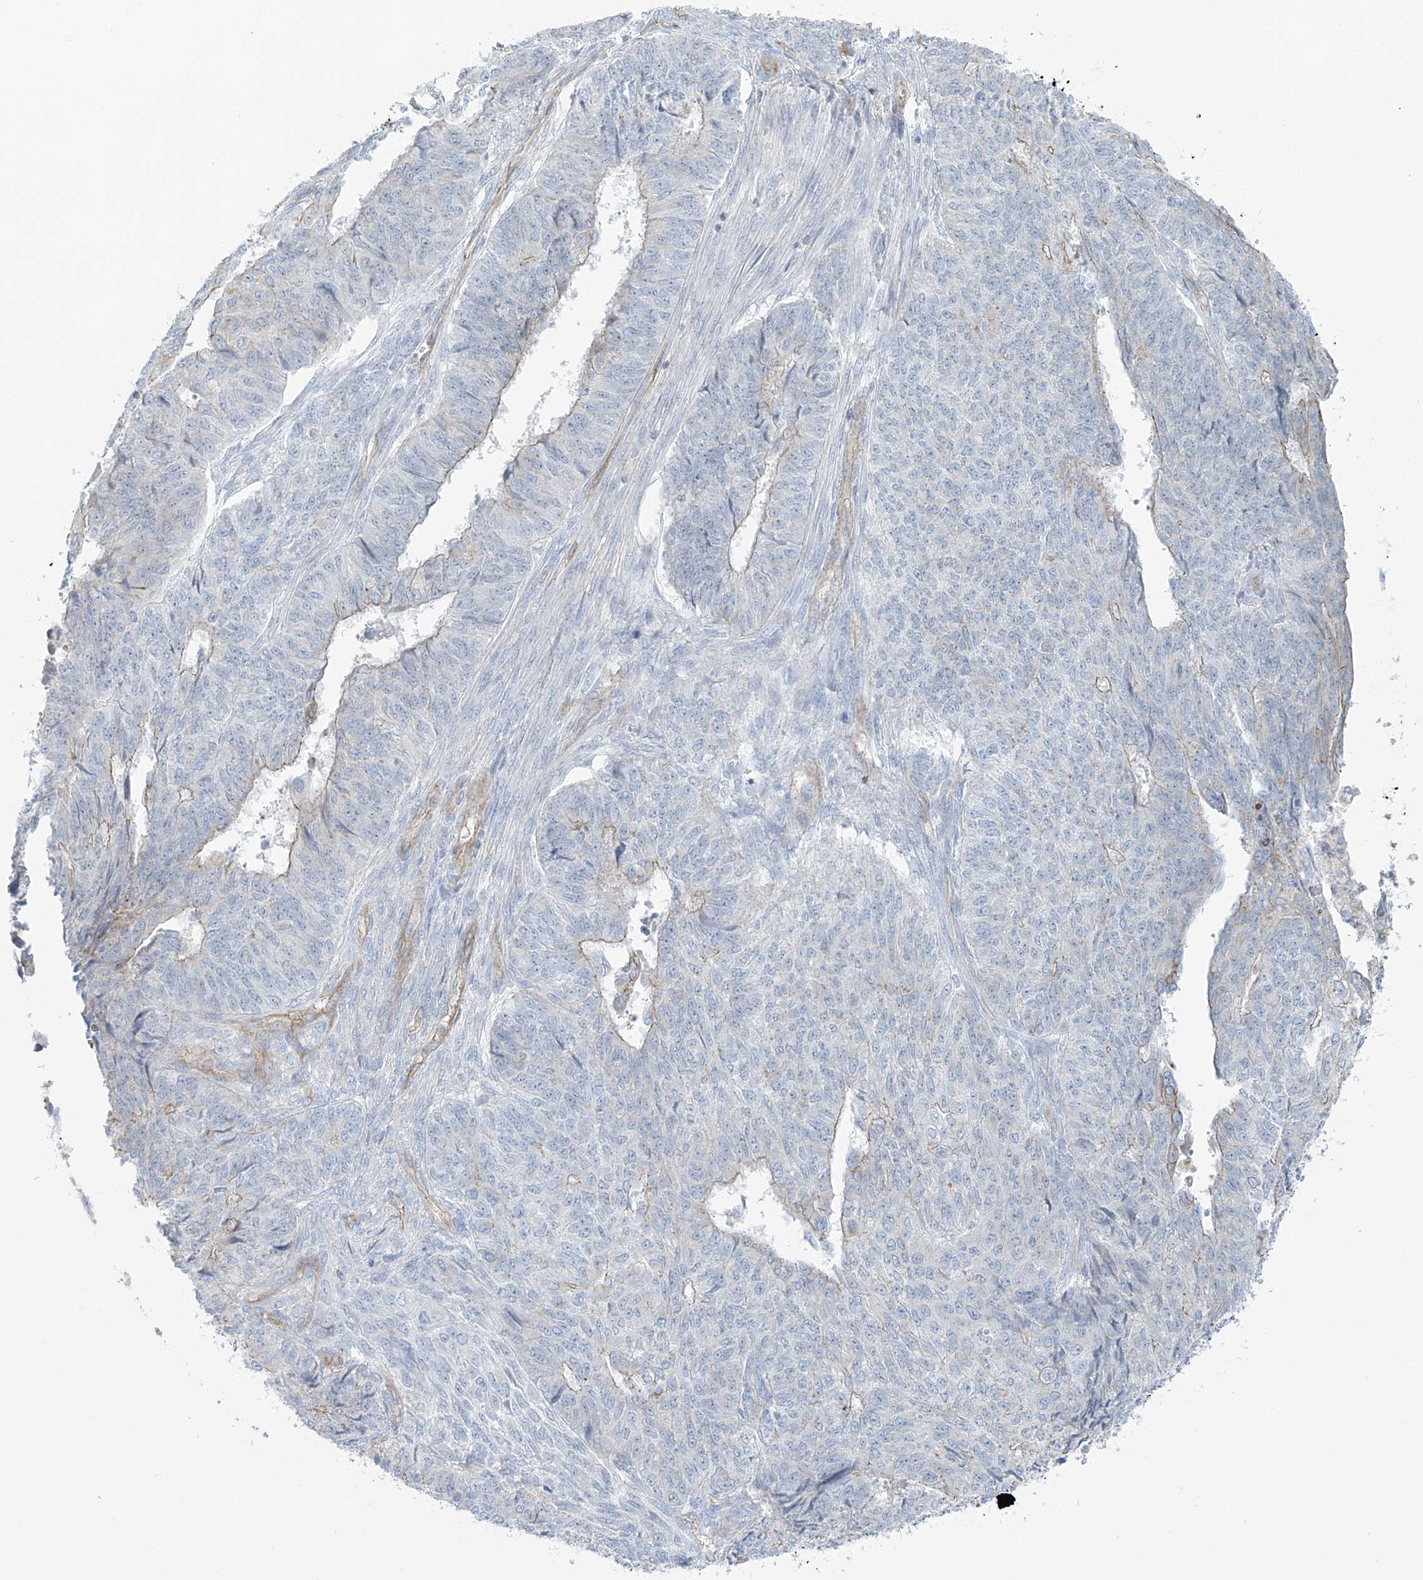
{"staining": {"intensity": "negative", "quantity": "none", "location": "none"}, "tissue": "endometrial cancer", "cell_type": "Tumor cells", "image_type": "cancer", "snomed": [{"axis": "morphology", "description": "Adenocarcinoma, NOS"}, {"axis": "topography", "description": "Endometrium"}], "caption": "Protein analysis of adenocarcinoma (endometrial) shows no significant staining in tumor cells.", "gene": "VAMP5", "patient": {"sex": "female", "age": 32}}